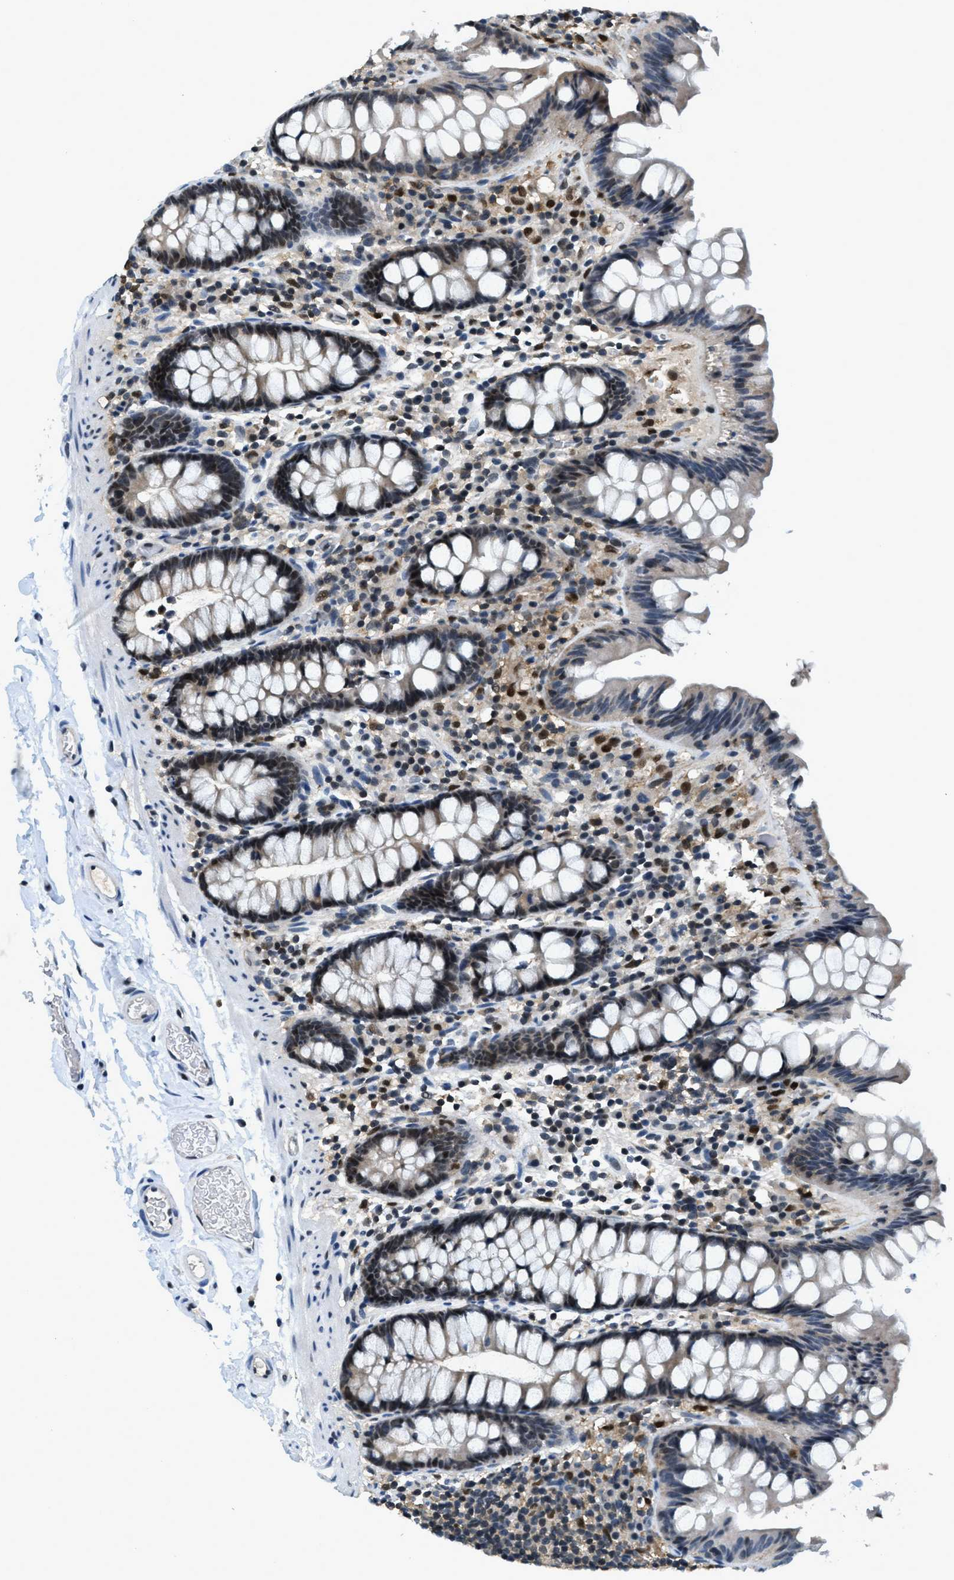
{"staining": {"intensity": "moderate", "quantity": ">75%", "location": "nuclear"}, "tissue": "colon", "cell_type": "Endothelial cells", "image_type": "normal", "snomed": [{"axis": "morphology", "description": "Normal tissue, NOS"}, {"axis": "topography", "description": "Colon"}], "caption": "Moderate nuclear expression is seen in approximately >75% of endothelial cells in normal colon. (IHC, brightfield microscopy, high magnification).", "gene": "OGFR", "patient": {"sex": "female", "age": 80}}